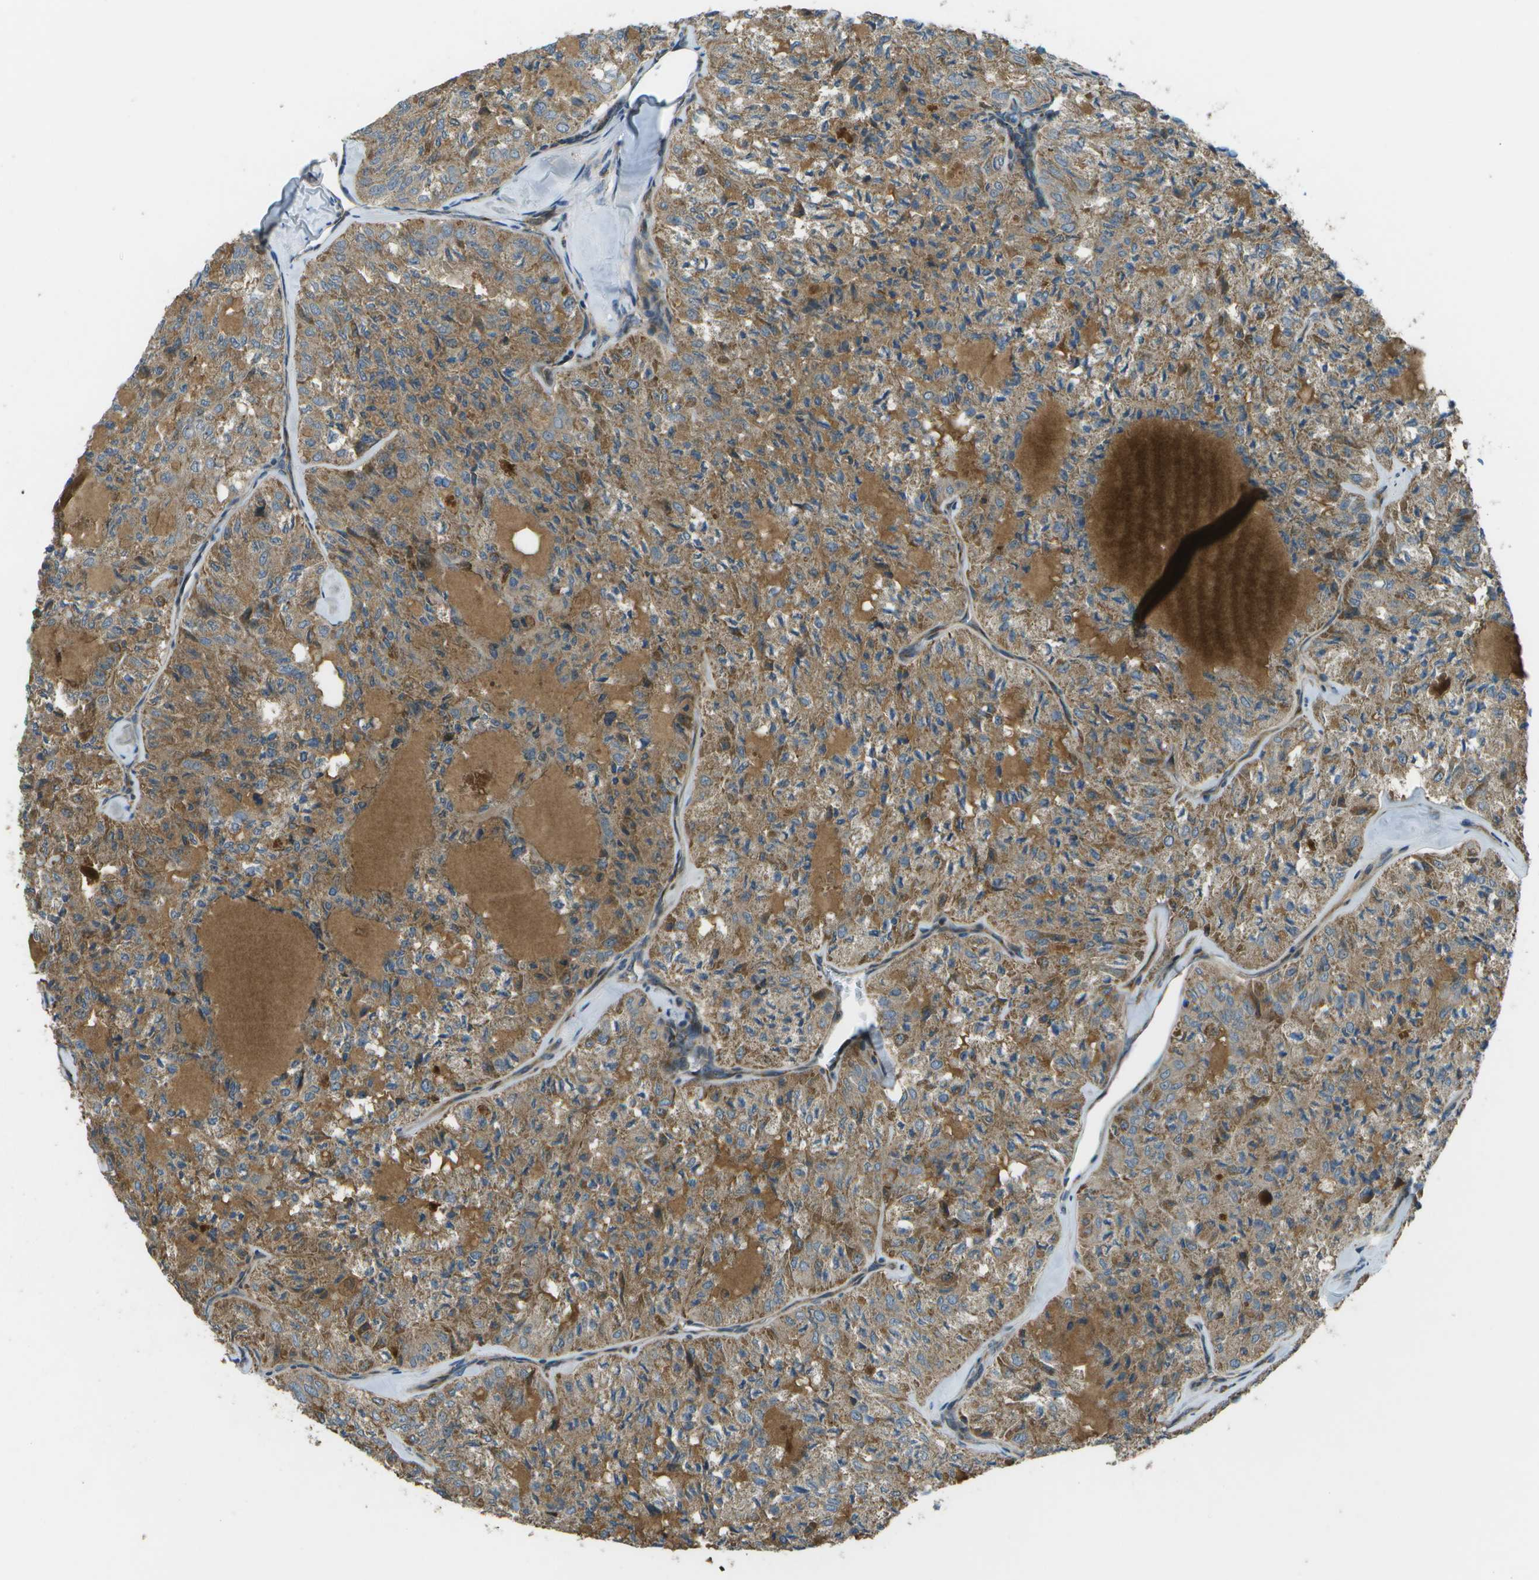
{"staining": {"intensity": "moderate", "quantity": ">75%", "location": "cytoplasmic/membranous"}, "tissue": "thyroid cancer", "cell_type": "Tumor cells", "image_type": "cancer", "snomed": [{"axis": "morphology", "description": "Follicular adenoma carcinoma, NOS"}, {"axis": "topography", "description": "Thyroid gland"}], "caption": "Protein analysis of thyroid cancer tissue displays moderate cytoplasmic/membranous positivity in about >75% of tumor cells.", "gene": "PXYLP1", "patient": {"sex": "male", "age": 75}}